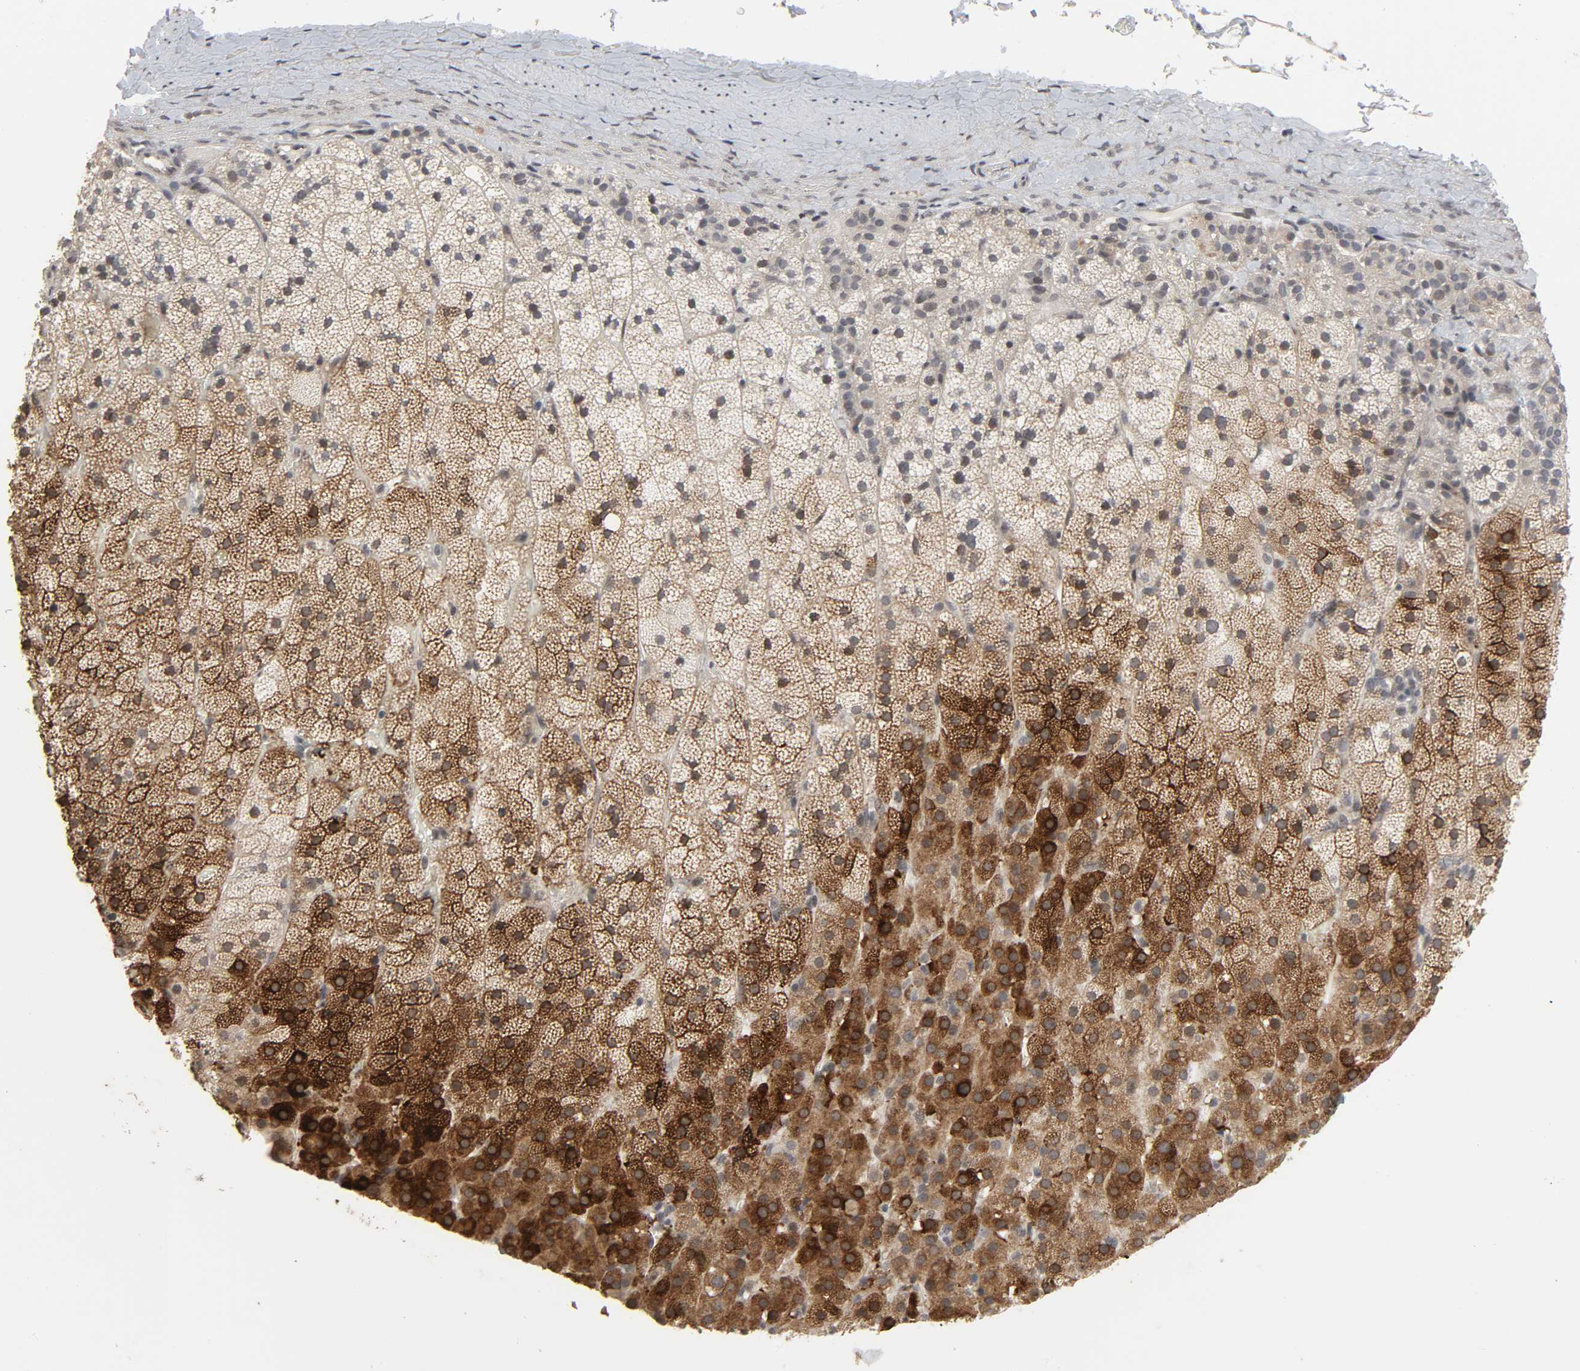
{"staining": {"intensity": "strong", "quantity": ">75%", "location": "cytoplasmic/membranous"}, "tissue": "adrenal gland", "cell_type": "Glandular cells", "image_type": "normal", "snomed": [{"axis": "morphology", "description": "Normal tissue, NOS"}, {"axis": "topography", "description": "Adrenal gland"}], "caption": "About >75% of glandular cells in normal adrenal gland display strong cytoplasmic/membranous protein expression as visualized by brown immunohistochemical staining.", "gene": "MUC1", "patient": {"sex": "male", "age": 35}}